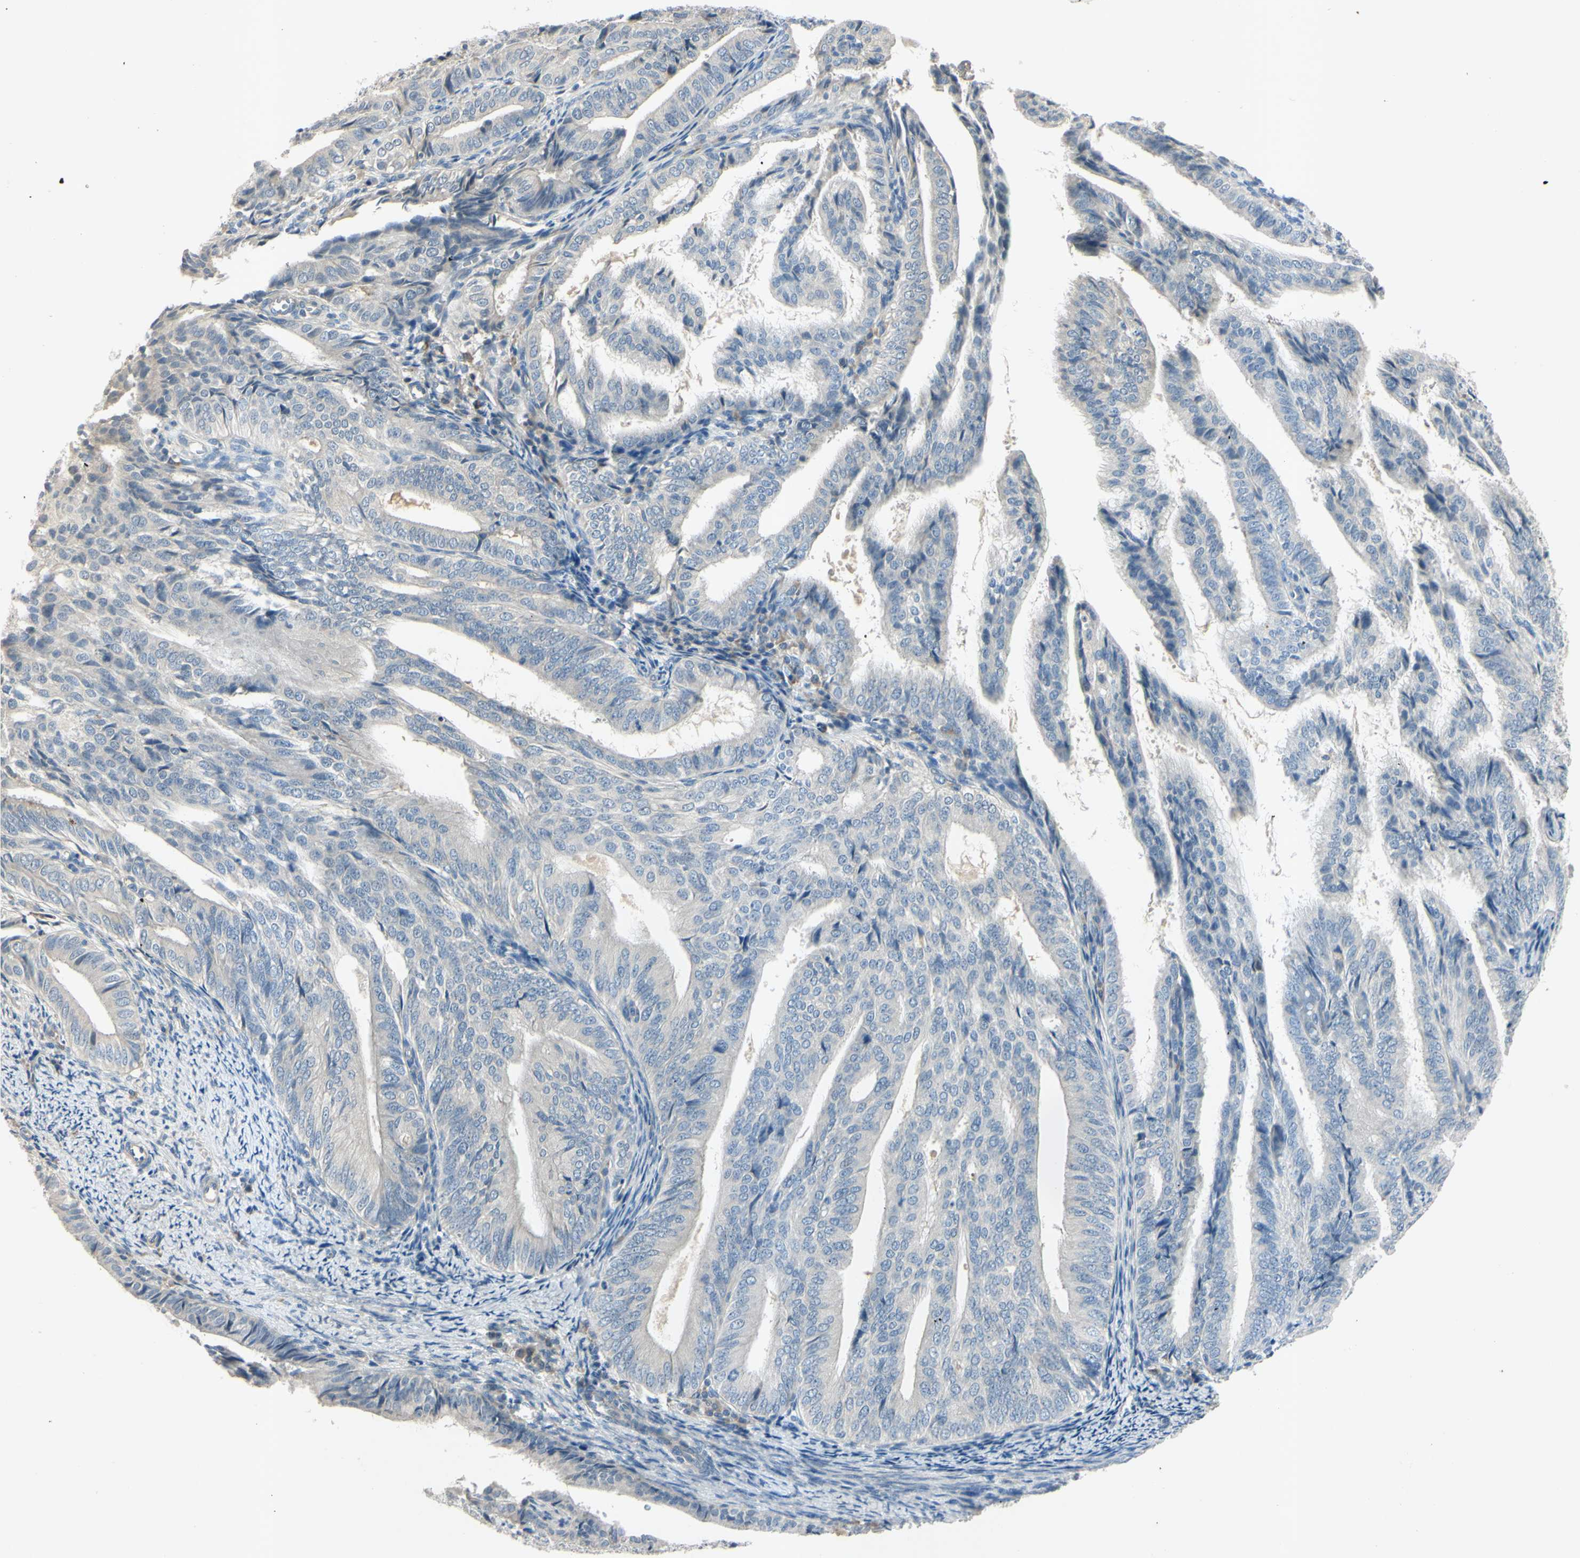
{"staining": {"intensity": "negative", "quantity": "none", "location": "none"}, "tissue": "endometrial cancer", "cell_type": "Tumor cells", "image_type": "cancer", "snomed": [{"axis": "morphology", "description": "Adenocarcinoma, NOS"}, {"axis": "topography", "description": "Endometrium"}], "caption": "Tumor cells show no significant positivity in adenocarcinoma (endometrial).", "gene": "AATK", "patient": {"sex": "female", "age": 58}}